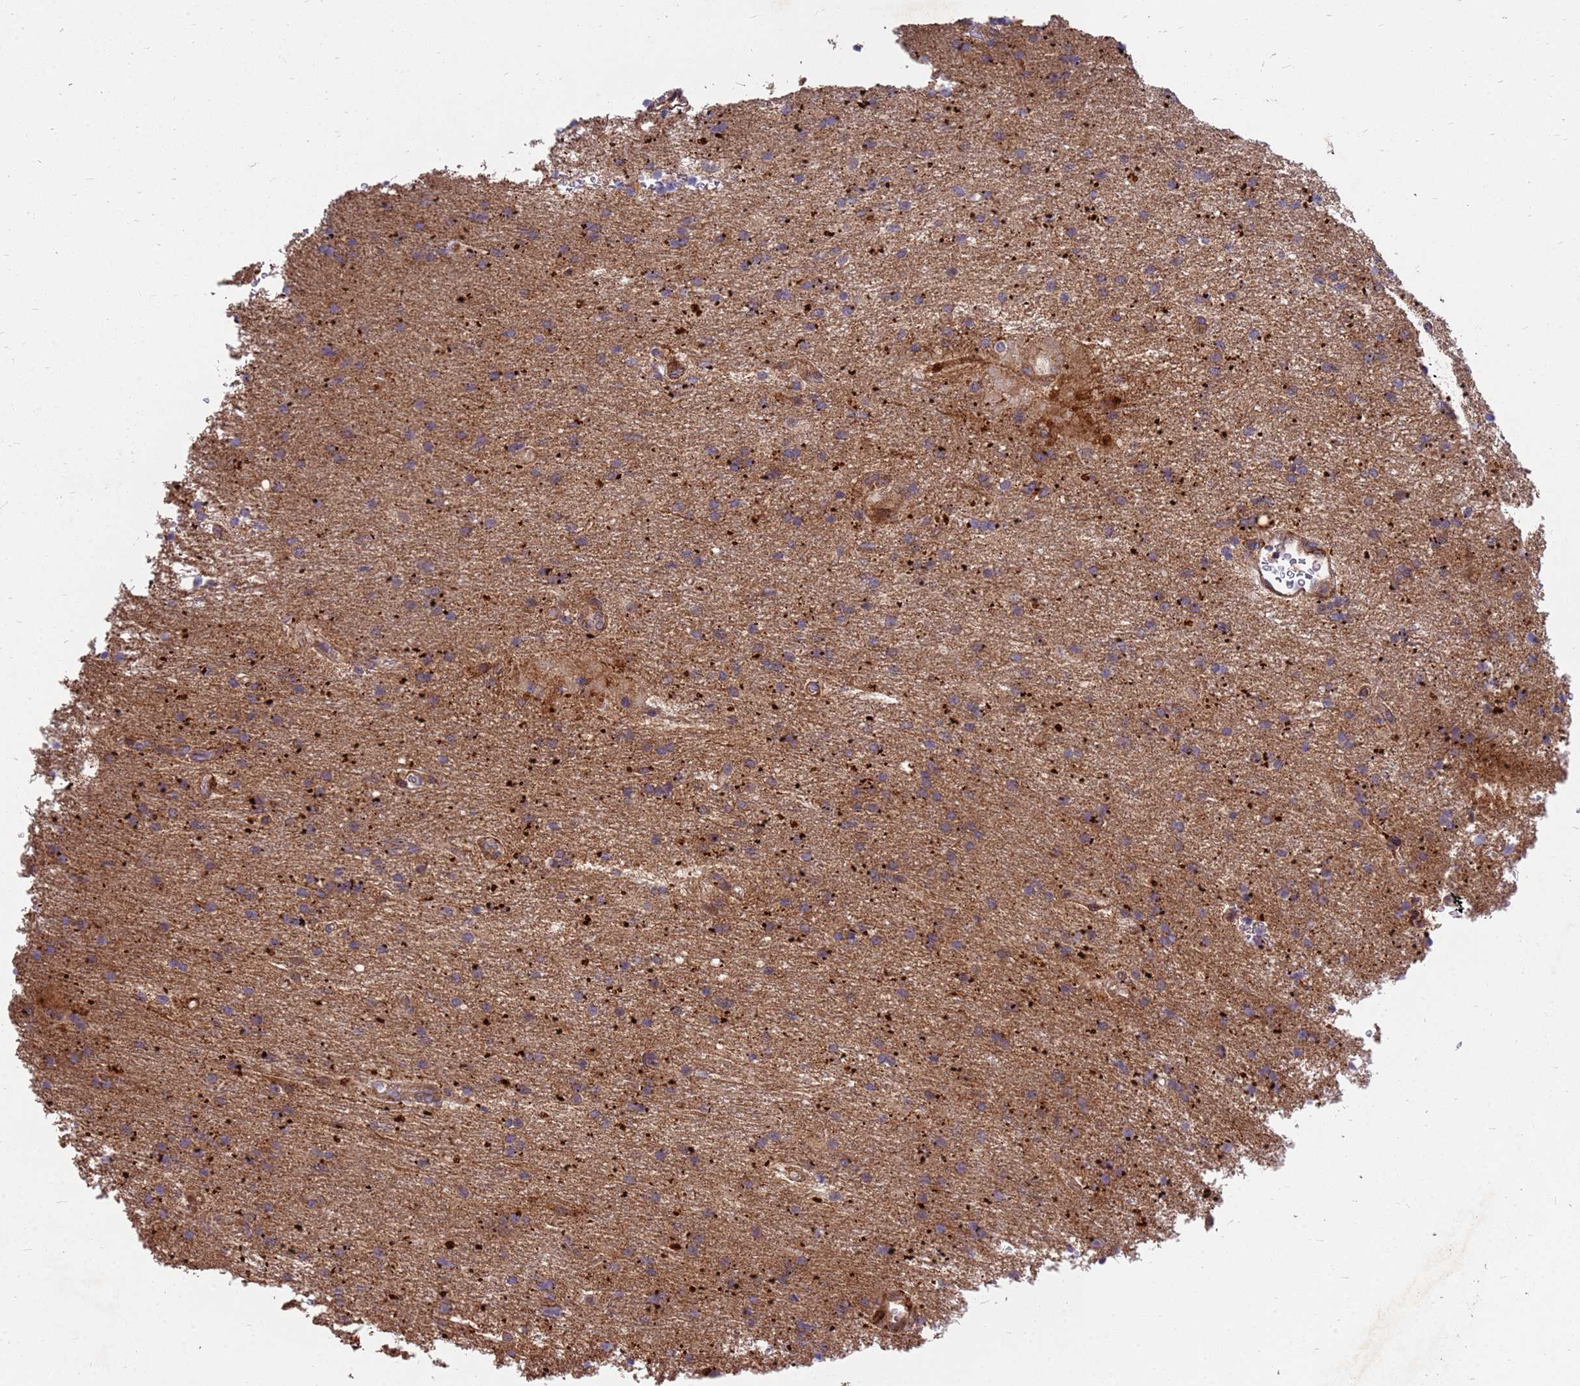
{"staining": {"intensity": "weak", "quantity": ">75%", "location": "cytoplasmic/membranous"}, "tissue": "glioma", "cell_type": "Tumor cells", "image_type": "cancer", "snomed": [{"axis": "morphology", "description": "Glioma, malignant, Low grade"}, {"axis": "topography", "description": "Brain"}], "caption": "Immunohistochemical staining of human malignant glioma (low-grade) shows low levels of weak cytoplasmic/membranous staining in about >75% of tumor cells.", "gene": "CDC34", "patient": {"sex": "male", "age": 66}}